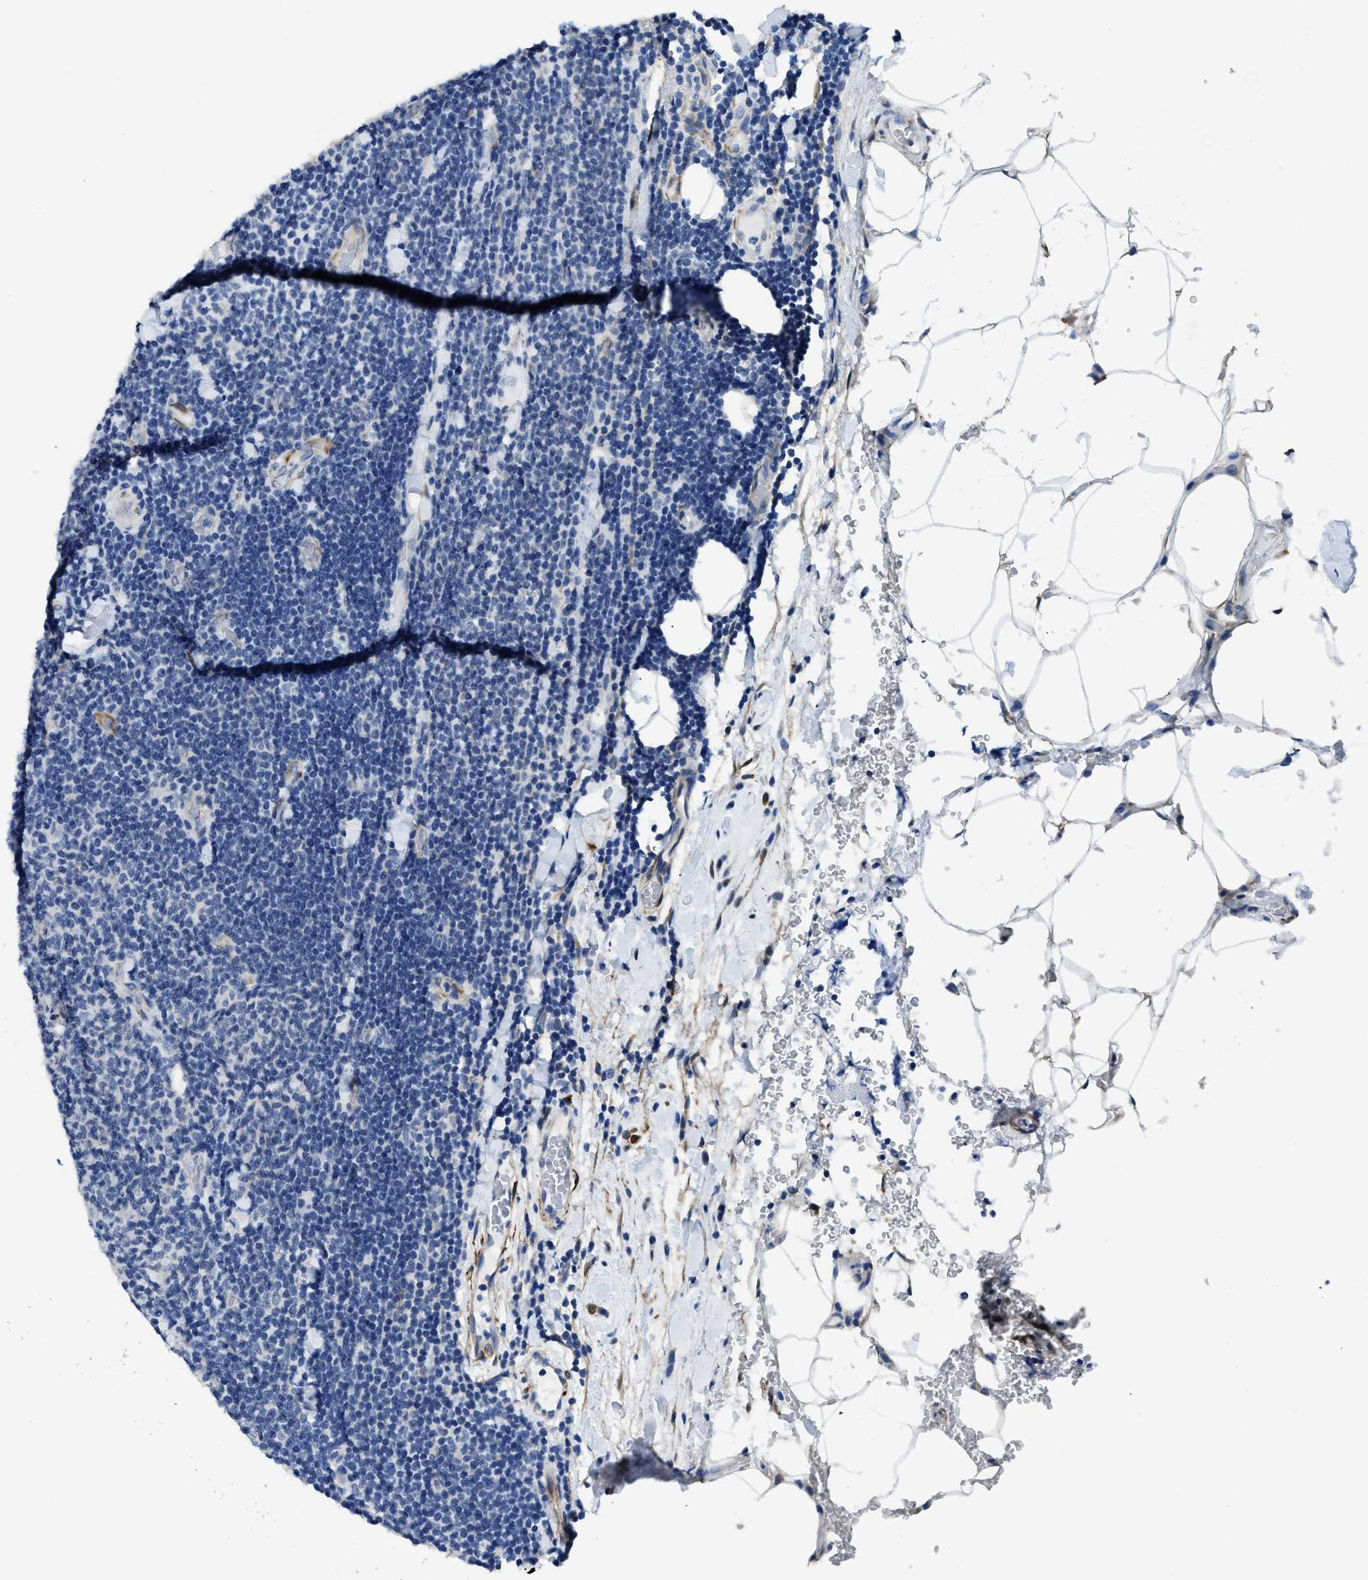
{"staining": {"intensity": "negative", "quantity": "none", "location": "none"}, "tissue": "lymphoma", "cell_type": "Tumor cells", "image_type": "cancer", "snomed": [{"axis": "morphology", "description": "Malignant lymphoma, non-Hodgkin's type, Low grade"}, {"axis": "topography", "description": "Lymph node"}], "caption": "Tumor cells show no significant protein expression in lymphoma. Brightfield microscopy of immunohistochemistry (IHC) stained with DAB (3,3'-diaminobenzidine) (brown) and hematoxylin (blue), captured at high magnification.", "gene": "ZSWIM5", "patient": {"sex": "male", "age": 66}}